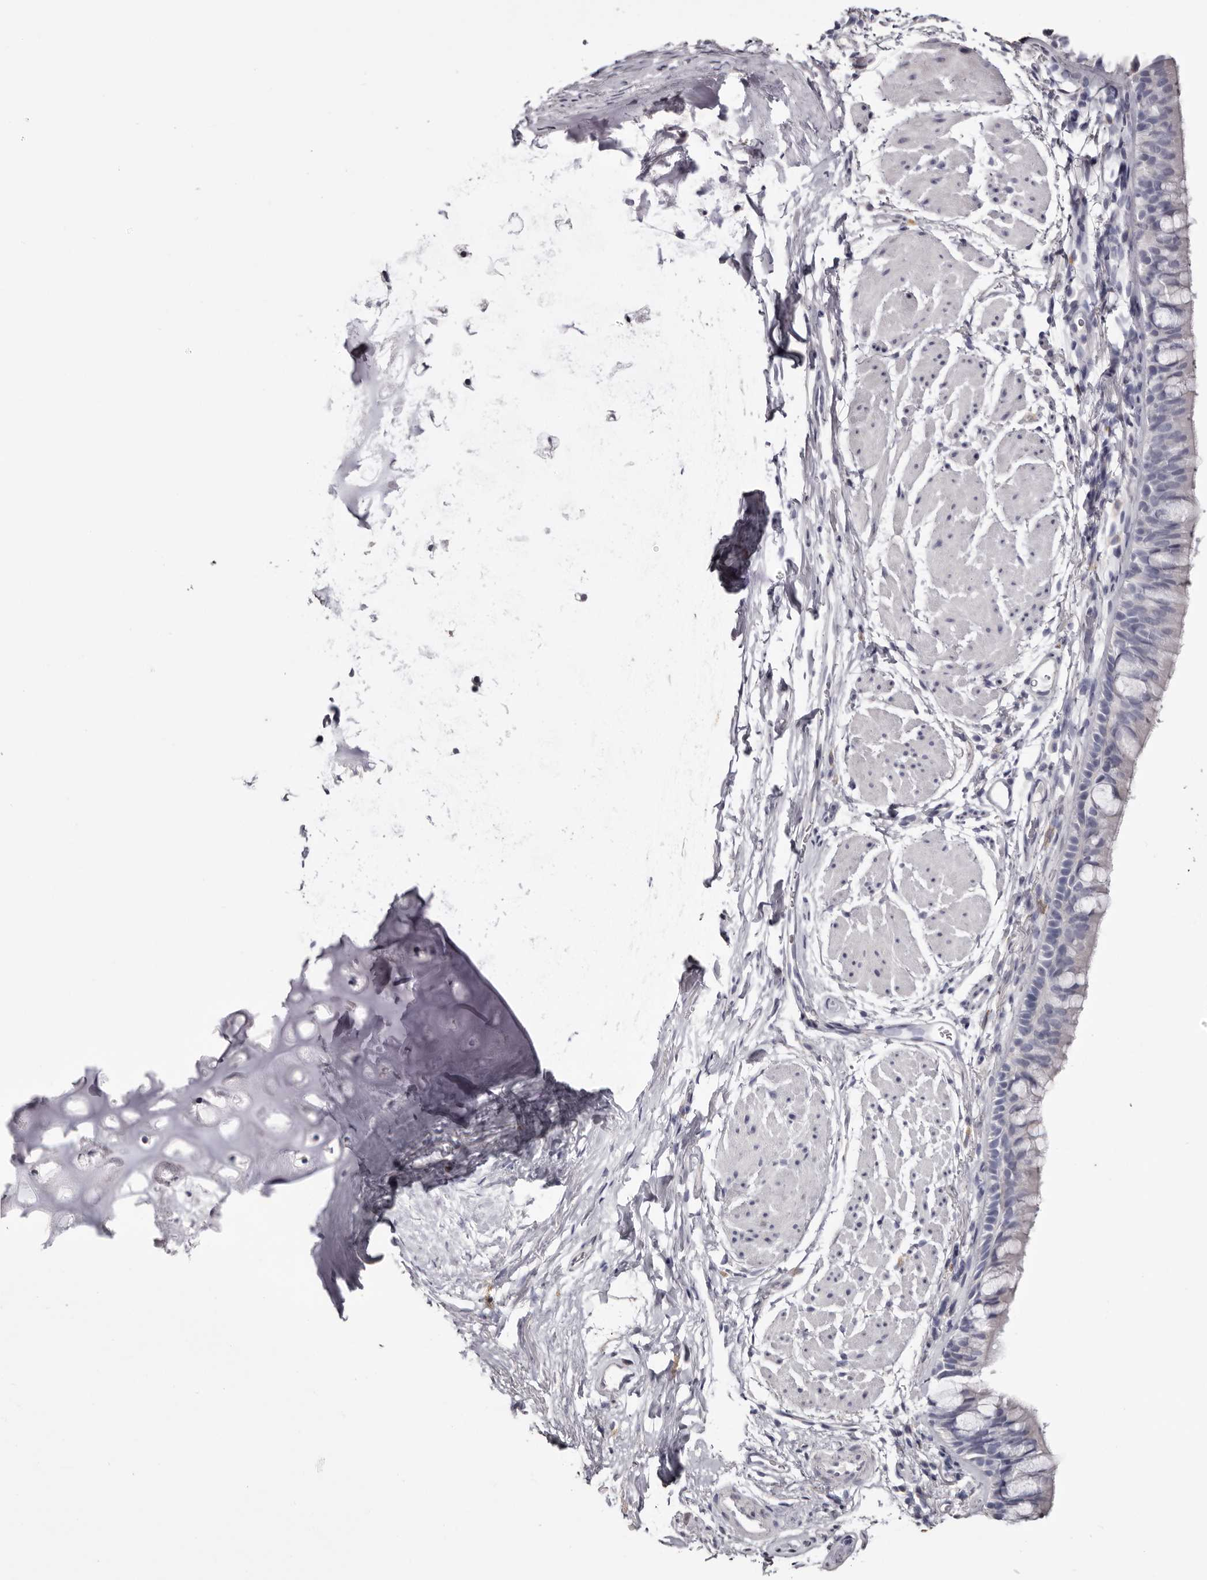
{"staining": {"intensity": "negative", "quantity": "none", "location": "none"}, "tissue": "bronchus", "cell_type": "Respiratory epithelial cells", "image_type": "normal", "snomed": [{"axis": "morphology", "description": "Normal tissue, NOS"}, {"axis": "topography", "description": "Cartilage tissue"}, {"axis": "topography", "description": "Bronchus"}], "caption": "Immunohistochemistry of unremarkable human bronchus shows no positivity in respiratory epithelial cells.", "gene": "CA6", "patient": {"sex": "female", "age": 53}}